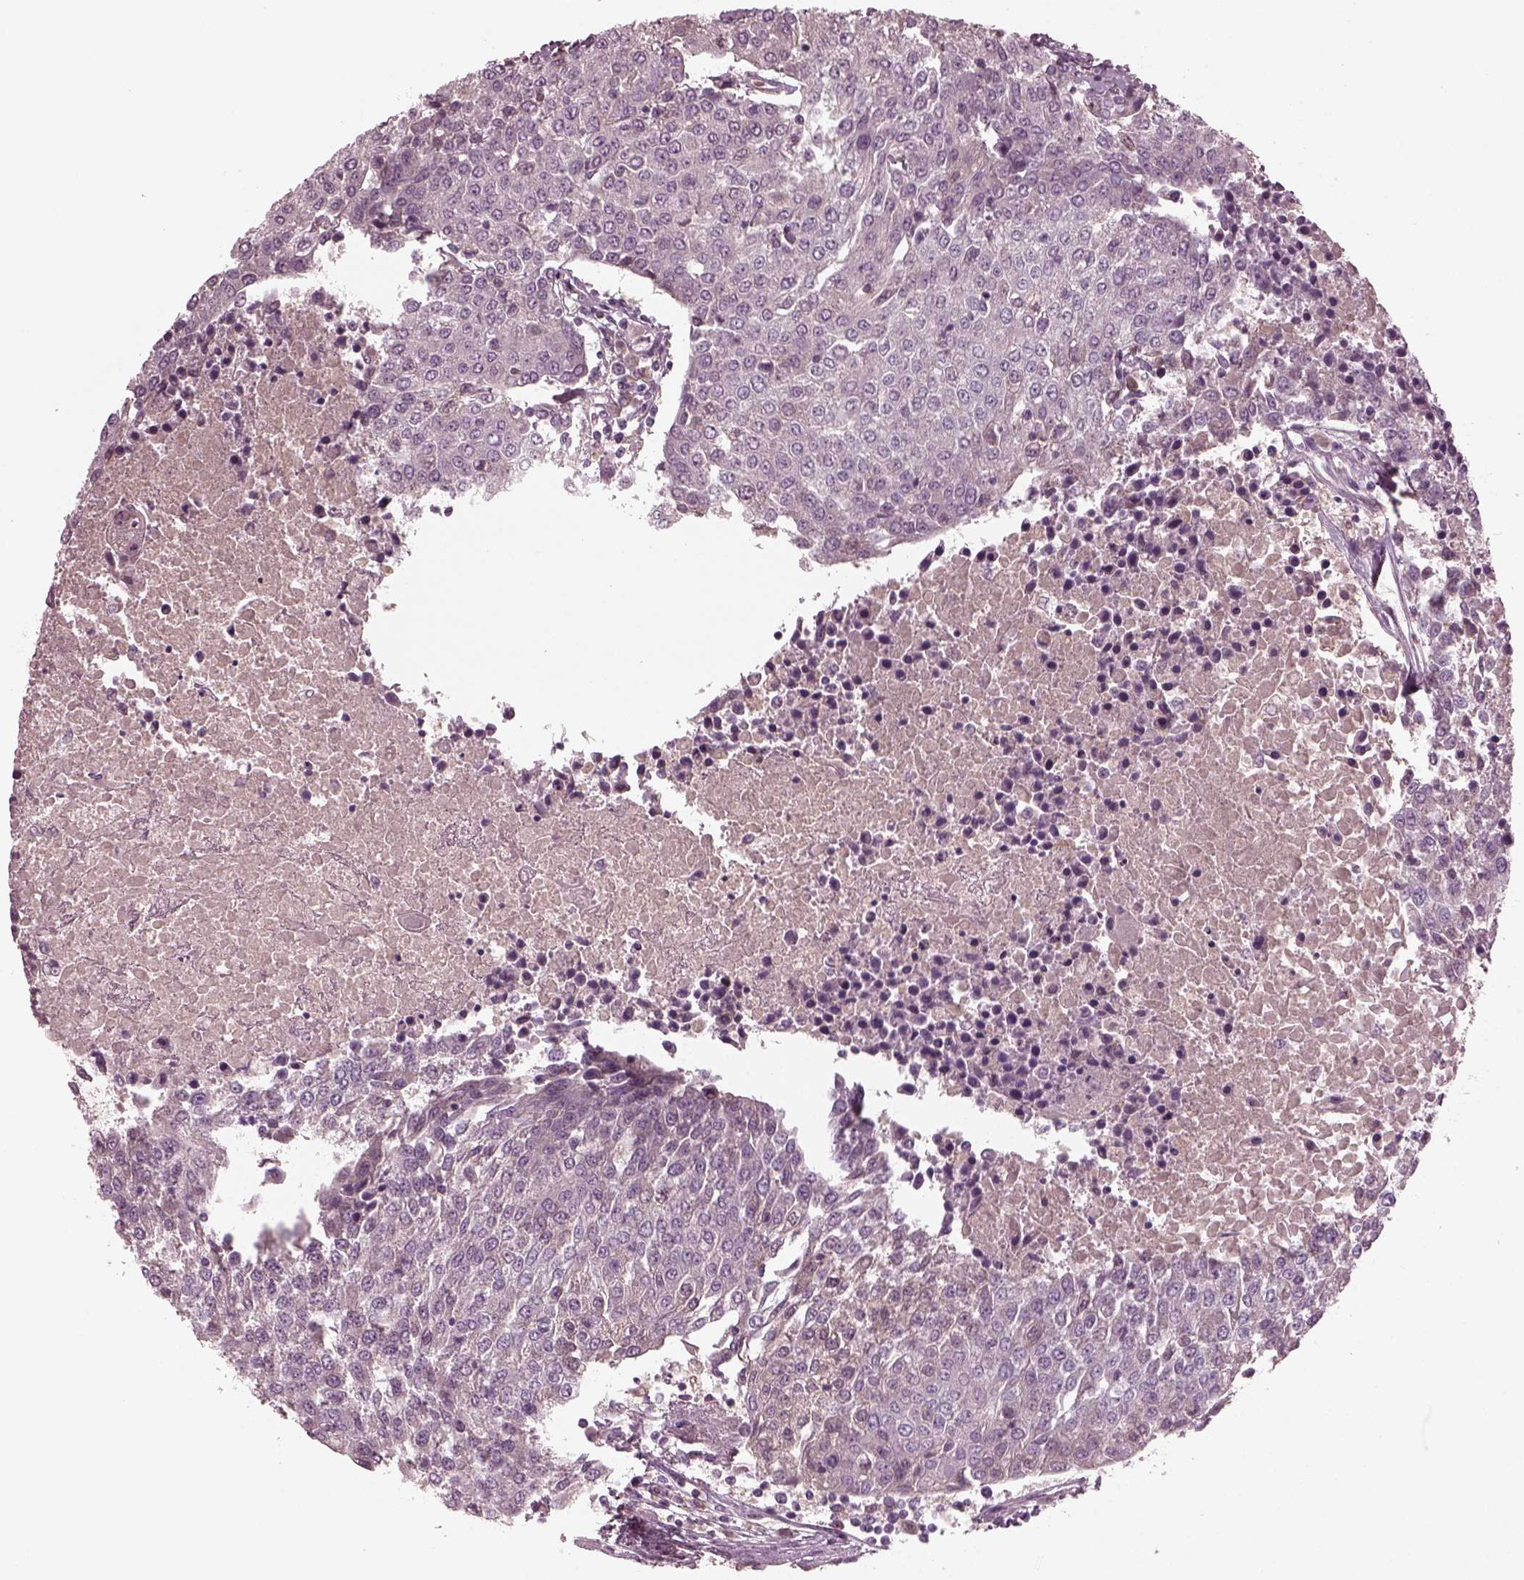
{"staining": {"intensity": "negative", "quantity": "none", "location": "none"}, "tissue": "urothelial cancer", "cell_type": "Tumor cells", "image_type": "cancer", "snomed": [{"axis": "morphology", "description": "Urothelial carcinoma, High grade"}, {"axis": "topography", "description": "Urinary bladder"}], "caption": "IHC histopathology image of neoplastic tissue: human urothelial carcinoma (high-grade) stained with DAB demonstrates no significant protein positivity in tumor cells.", "gene": "PORCN", "patient": {"sex": "female", "age": 85}}